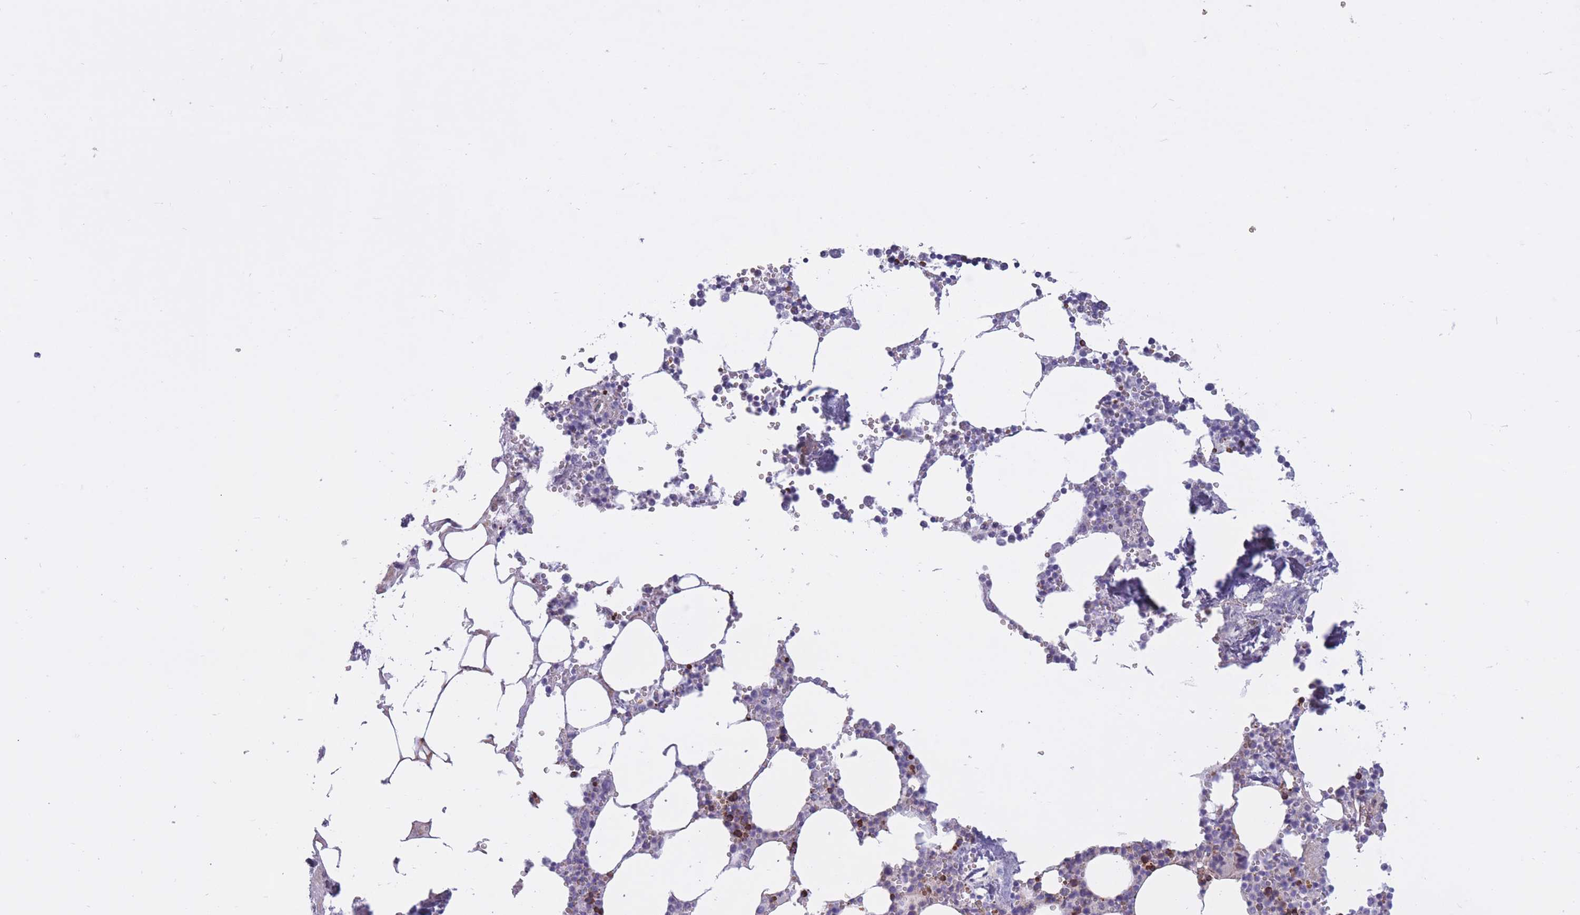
{"staining": {"intensity": "strong", "quantity": "25%-75%", "location": "cytoplasmic/membranous"}, "tissue": "bone marrow", "cell_type": "Hematopoietic cells", "image_type": "normal", "snomed": [{"axis": "morphology", "description": "Normal tissue, NOS"}, {"axis": "topography", "description": "Bone marrow"}], "caption": "High-magnification brightfield microscopy of unremarkable bone marrow stained with DAB (brown) and counterstained with hematoxylin (blue). hematopoietic cells exhibit strong cytoplasmic/membranous staining is identified in about25%-75% of cells.", "gene": "OR7C1", "patient": {"sex": "male", "age": 54}}